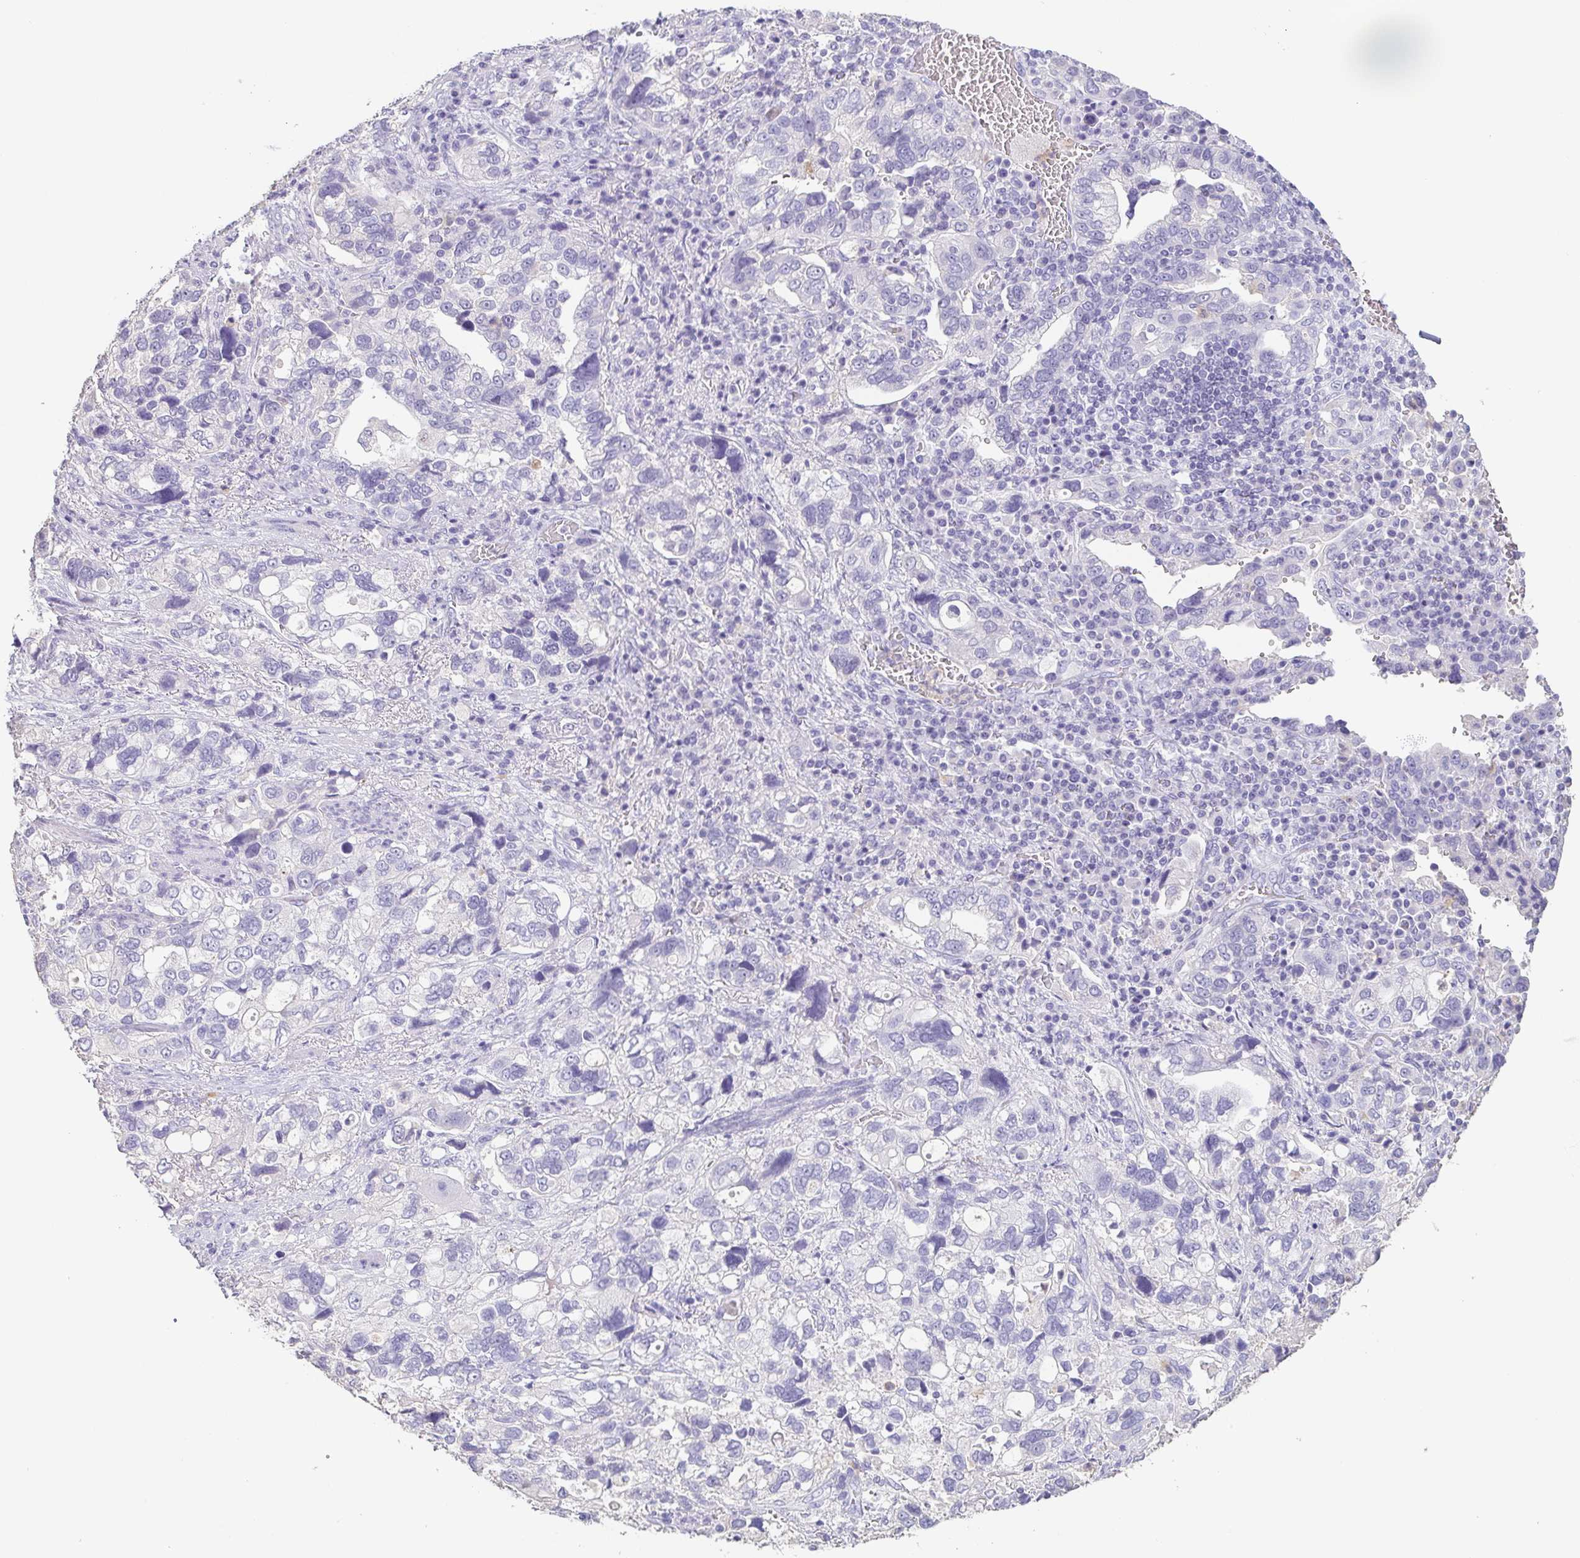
{"staining": {"intensity": "negative", "quantity": "none", "location": "none"}, "tissue": "stomach cancer", "cell_type": "Tumor cells", "image_type": "cancer", "snomed": [{"axis": "morphology", "description": "Adenocarcinoma, NOS"}, {"axis": "topography", "description": "Stomach, upper"}], "caption": "A photomicrograph of human adenocarcinoma (stomach) is negative for staining in tumor cells.", "gene": "BPIFA2", "patient": {"sex": "female", "age": 81}}